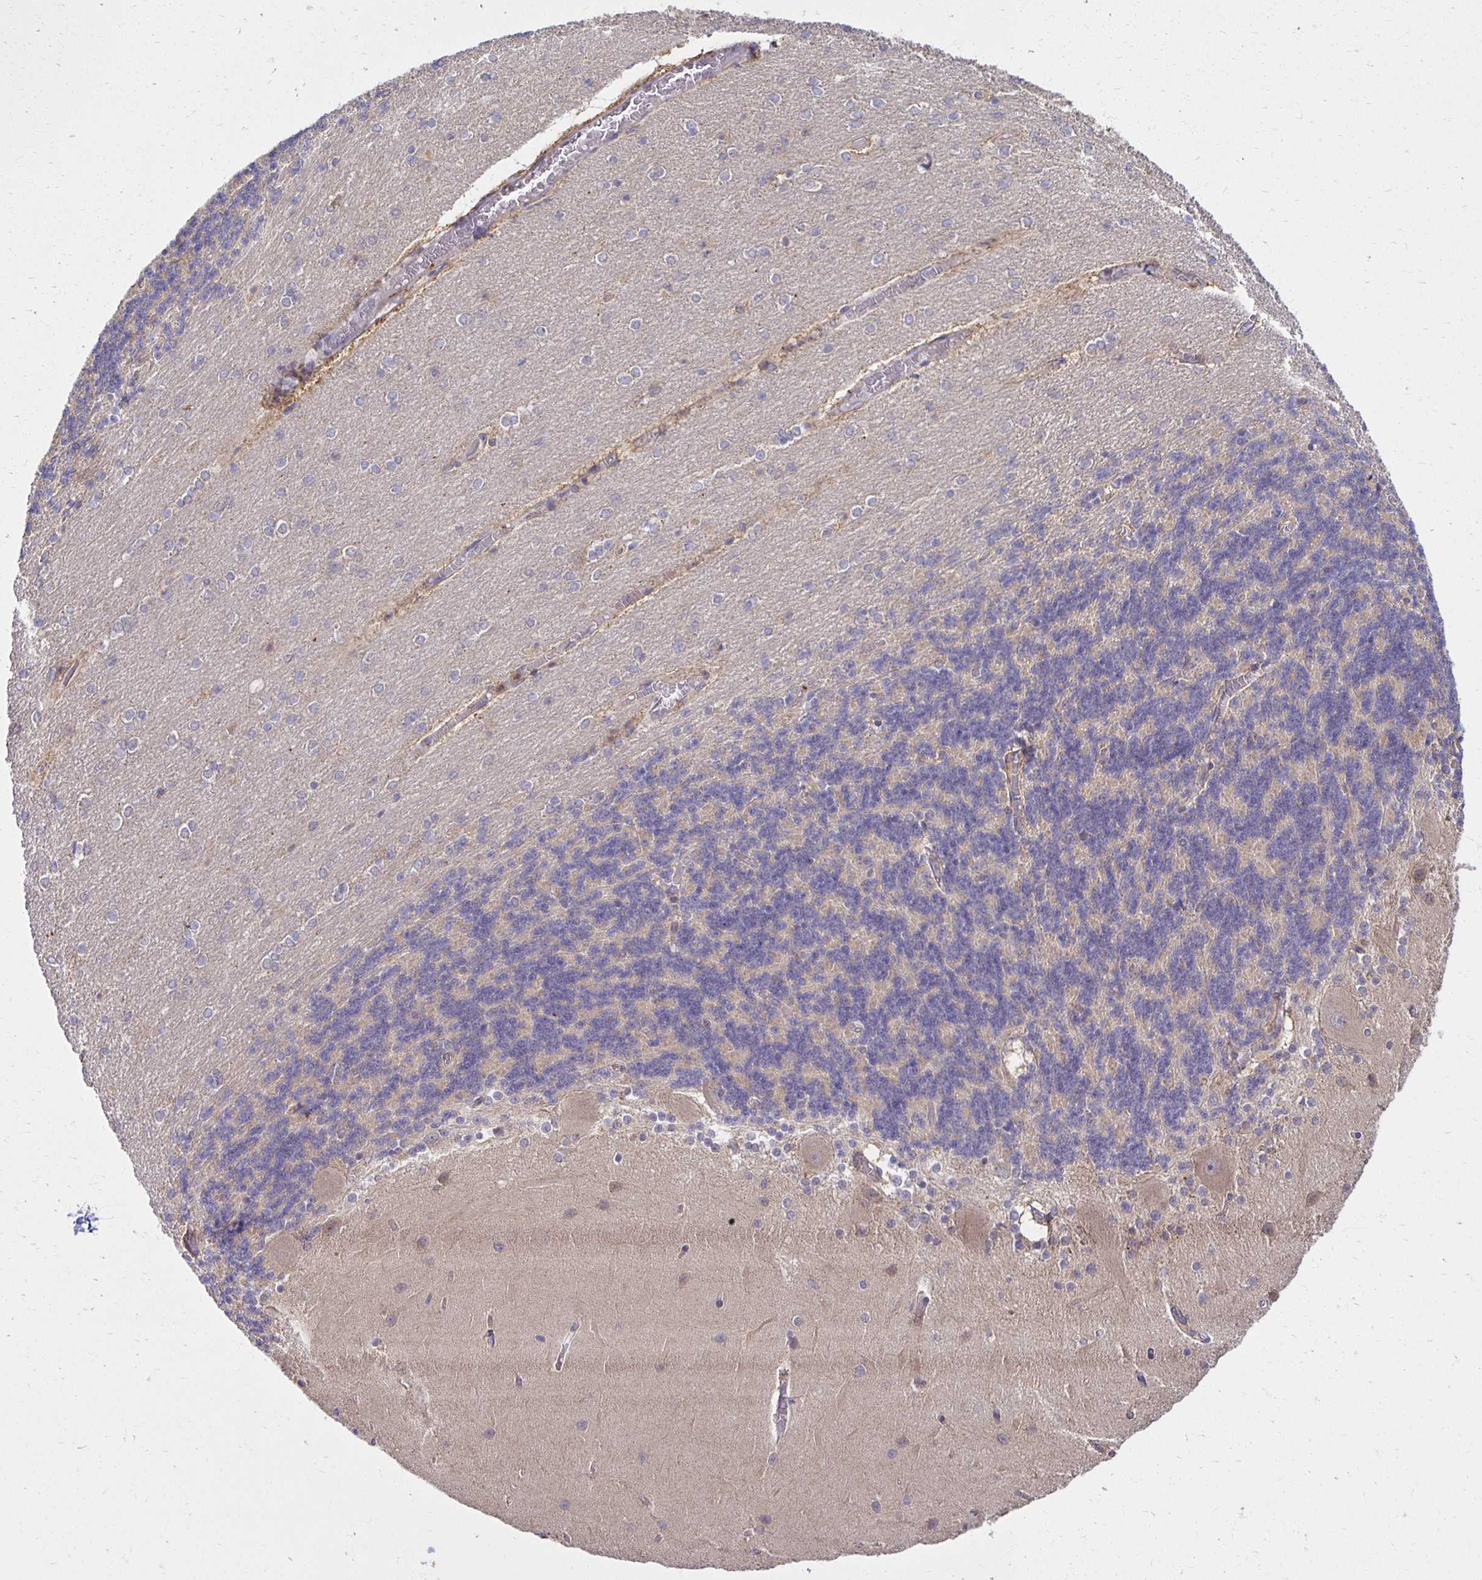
{"staining": {"intensity": "negative", "quantity": "none", "location": "none"}, "tissue": "cerebellum", "cell_type": "Cells in granular layer", "image_type": "normal", "snomed": [{"axis": "morphology", "description": "Normal tissue, NOS"}, {"axis": "topography", "description": "Cerebellum"}], "caption": "DAB (3,3'-diaminobenzidine) immunohistochemical staining of benign cerebellum exhibits no significant expression in cells in granular layer. Nuclei are stained in blue.", "gene": "MIEN1", "patient": {"sex": "female", "age": 54}}